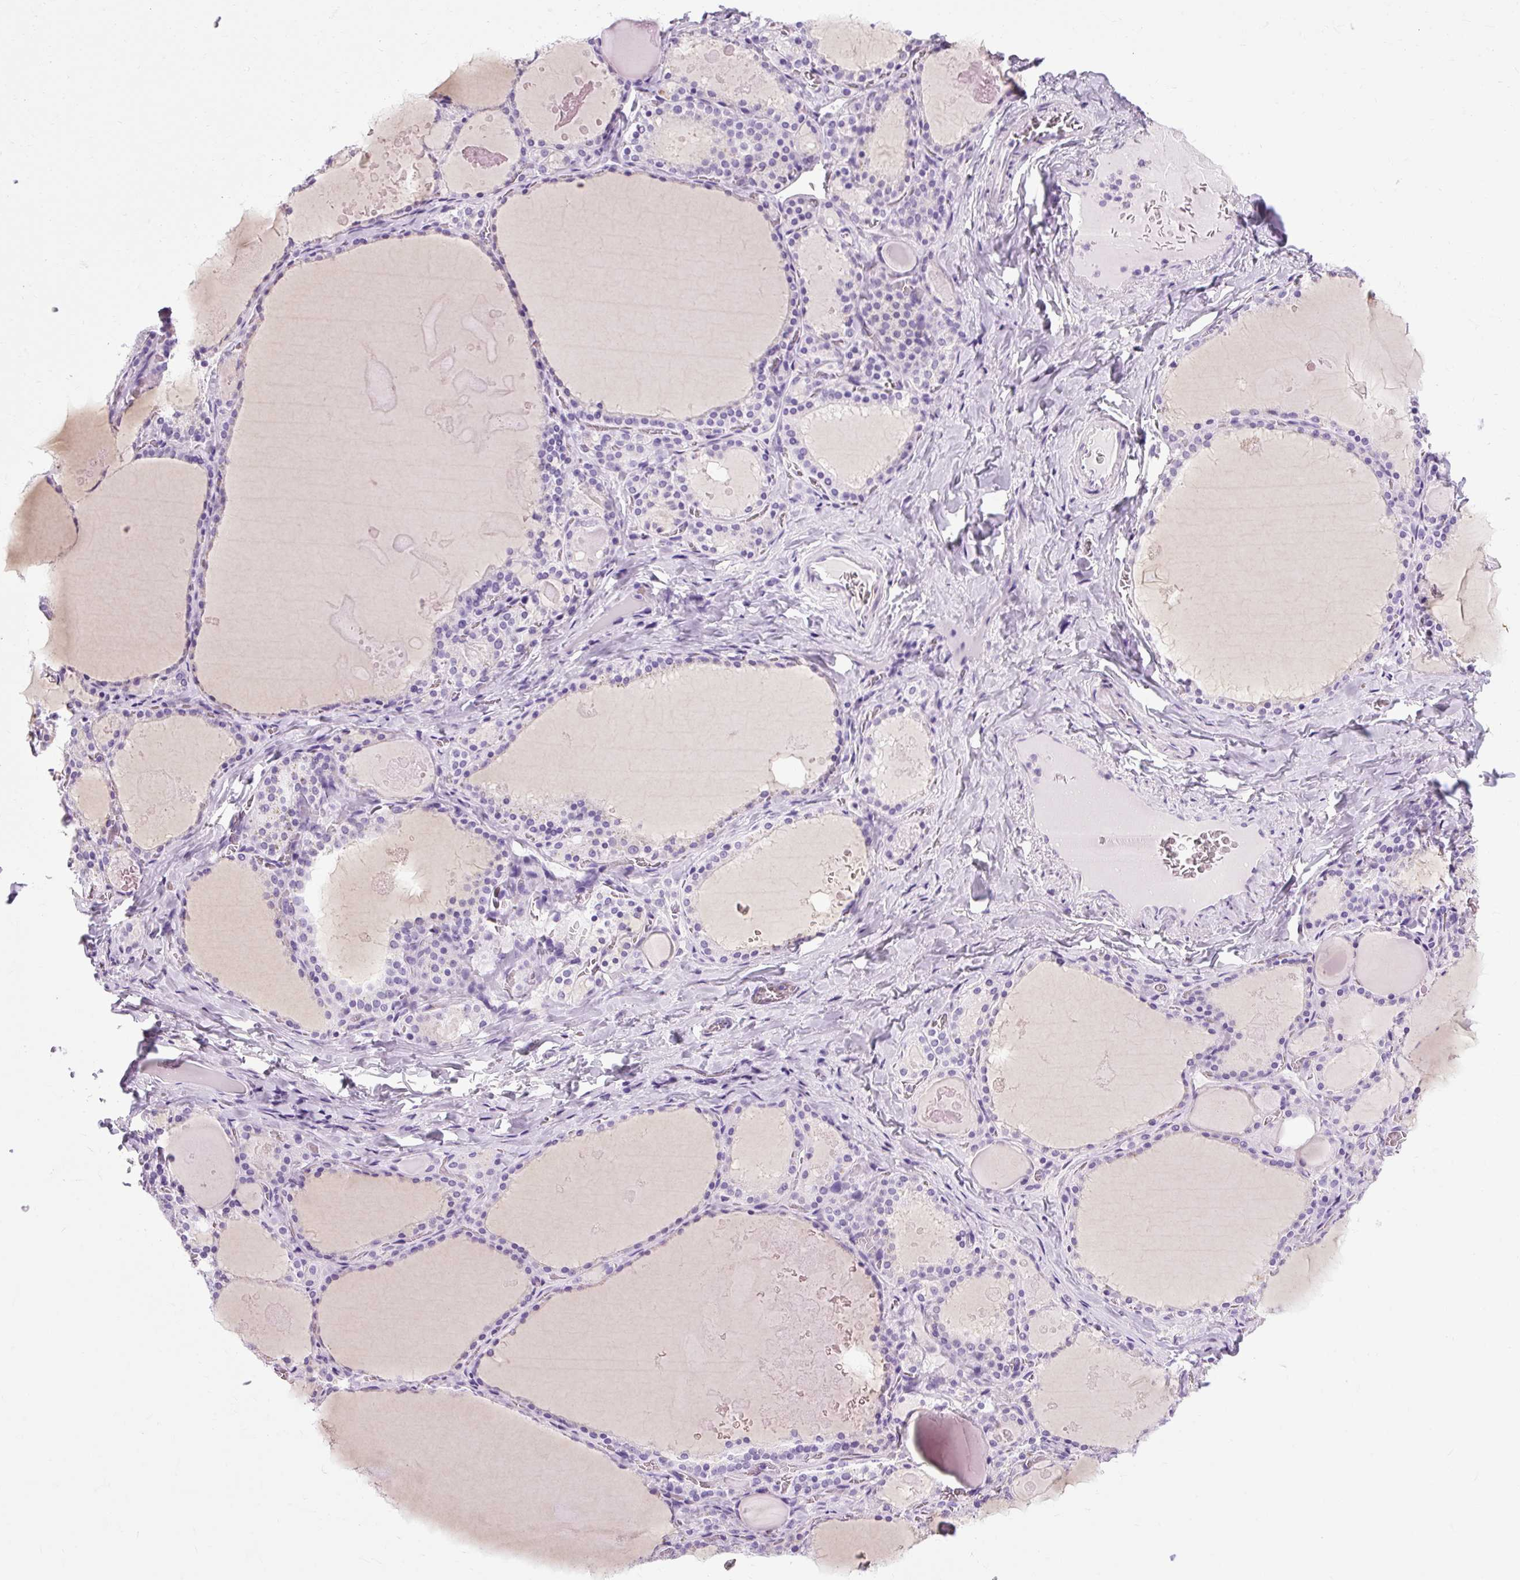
{"staining": {"intensity": "negative", "quantity": "none", "location": "none"}, "tissue": "thyroid gland", "cell_type": "Glandular cells", "image_type": "normal", "snomed": [{"axis": "morphology", "description": "Normal tissue, NOS"}, {"axis": "topography", "description": "Thyroid gland"}], "caption": "Immunohistochemistry (IHC) of normal human thyroid gland shows no positivity in glandular cells.", "gene": "B3GNT4", "patient": {"sex": "male", "age": 56}}